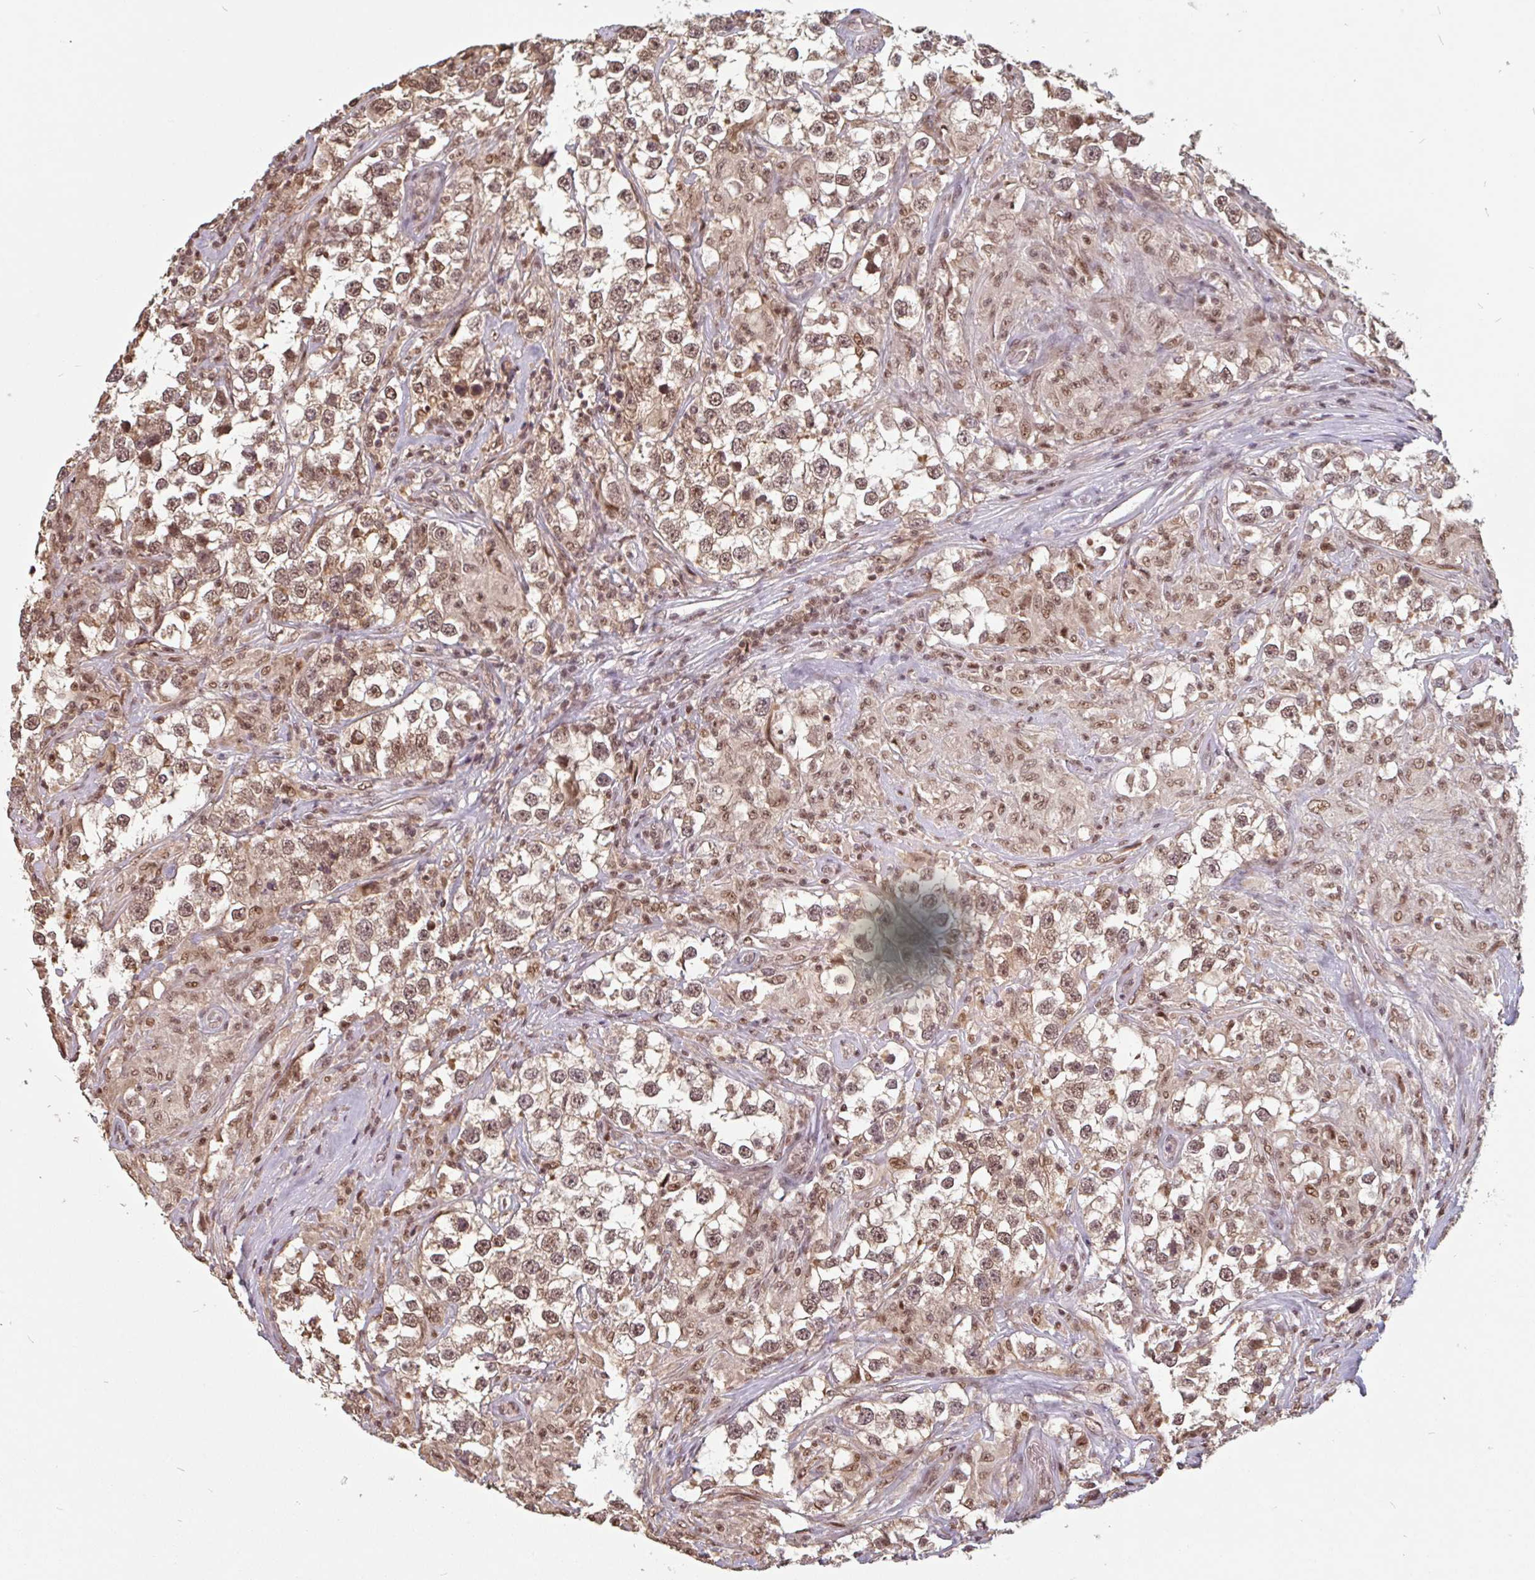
{"staining": {"intensity": "moderate", "quantity": ">75%", "location": "nuclear"}, "tissue": "testis cancer", "cell_type": "Tumor cells", "image_type": "cancer", "snomed": [{"axis": "morphology", "description": "Seminoma, NOS"}, {"axis": "topography", "description": "Testis"}], "caption": "IHC micrograph of testis cancer stained for a protein (brown), which exhibits medium levels of moderate nuclear positivity in about >75% of tumor cells.", "gene": "DR1", "patient": {"sex": "male", "age": 46}}